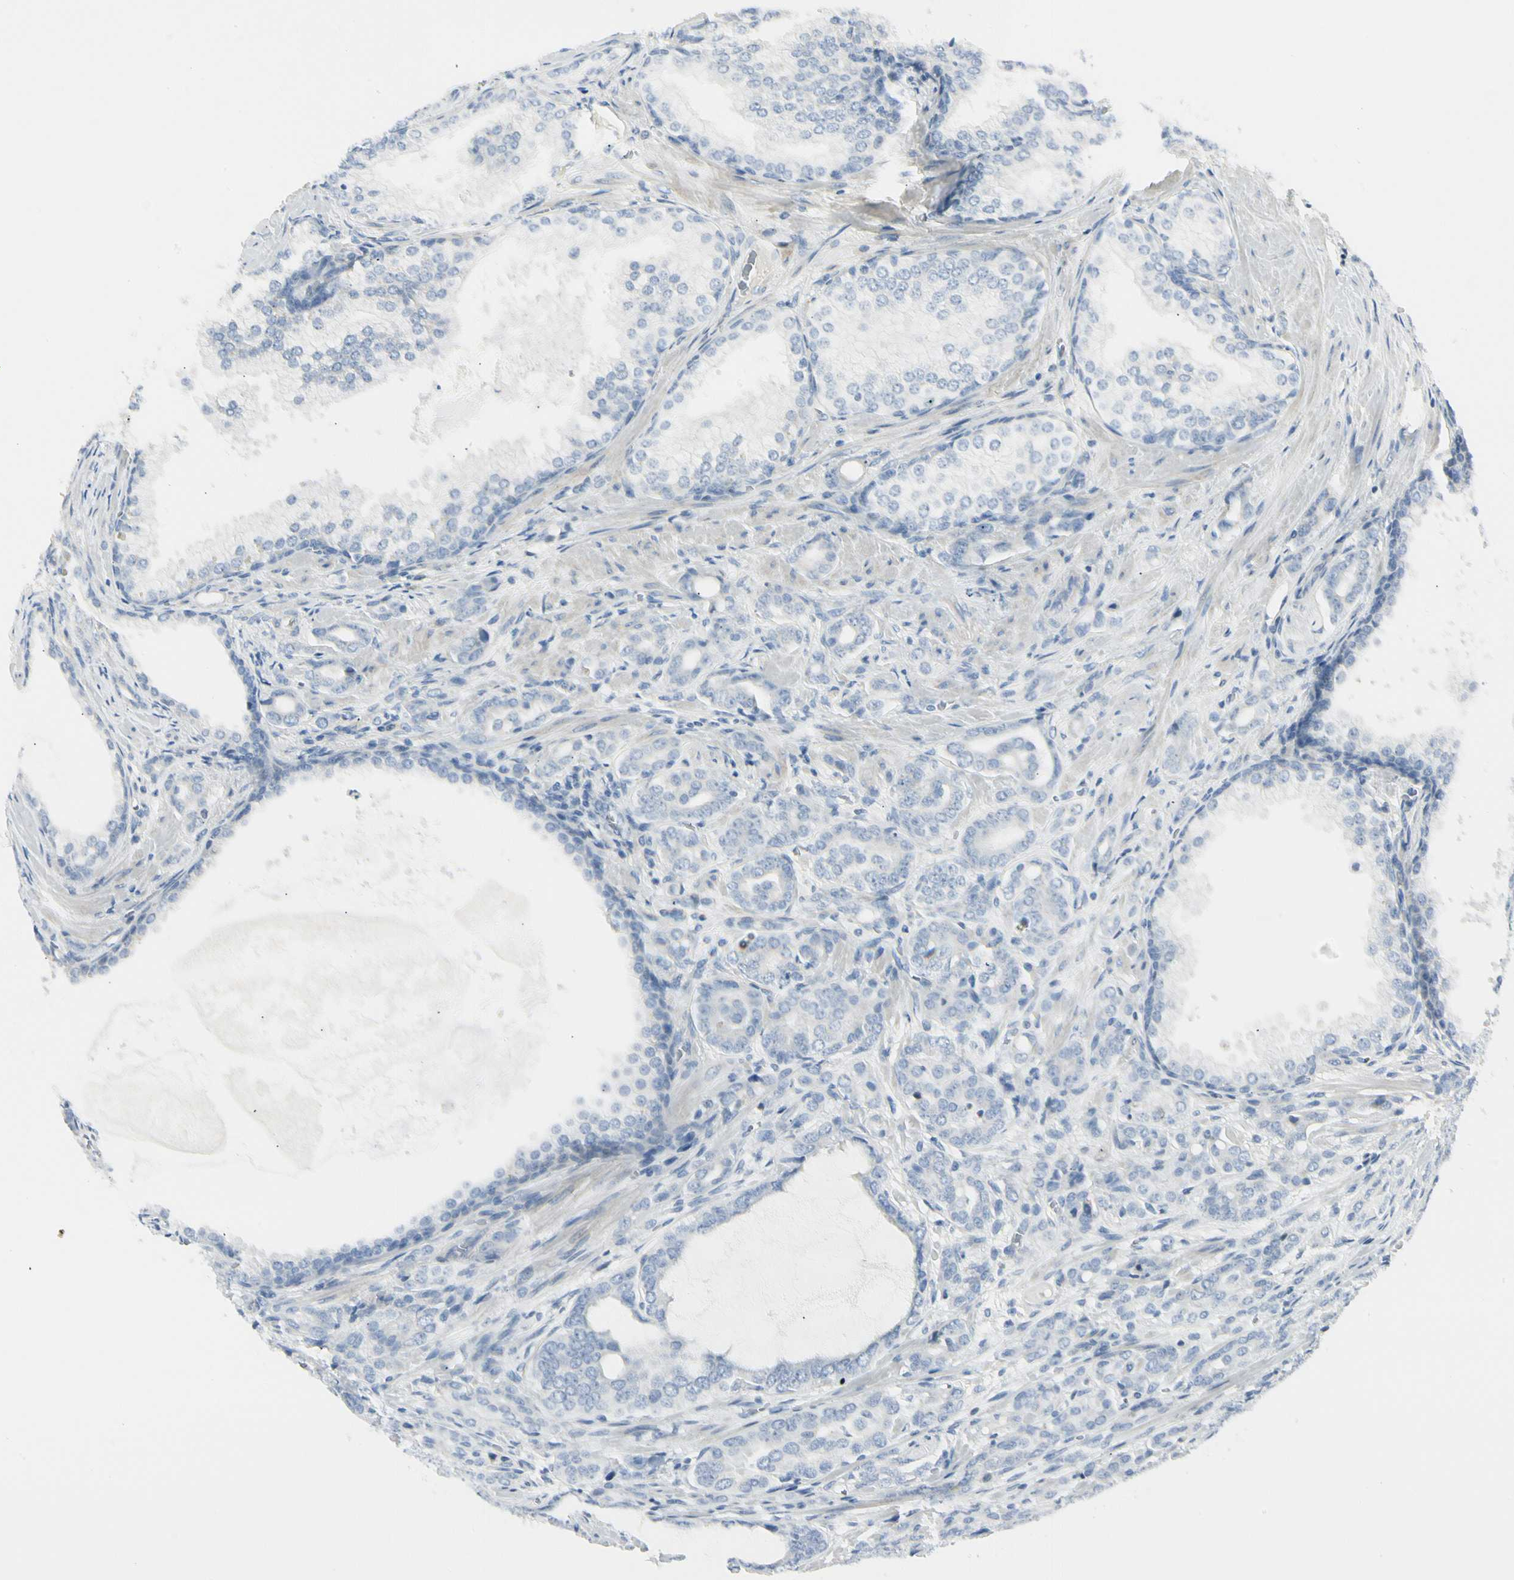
{"staining": {"intensity": "negative", "quantity": "none", "location": "none"}, "tissue": "prostate cancer", "cell_type": "Tumor cells", "image_type": "cancer", "snomed": [{"axis": "morphology", "description": "Adenocarcinoma, High grade"}, {"axis": "topography", "description": "Prostate"}], "caption": "High magnification brightfield microscopy of prostate cancer stained with DAB (3,3'-diaminobenzidine) (brown) and counterstained with hematoxylin (blue): tumor cells show no significant expression.", "gene": "TNFSF11", "patient": {"sex": "male", "age": 64}}